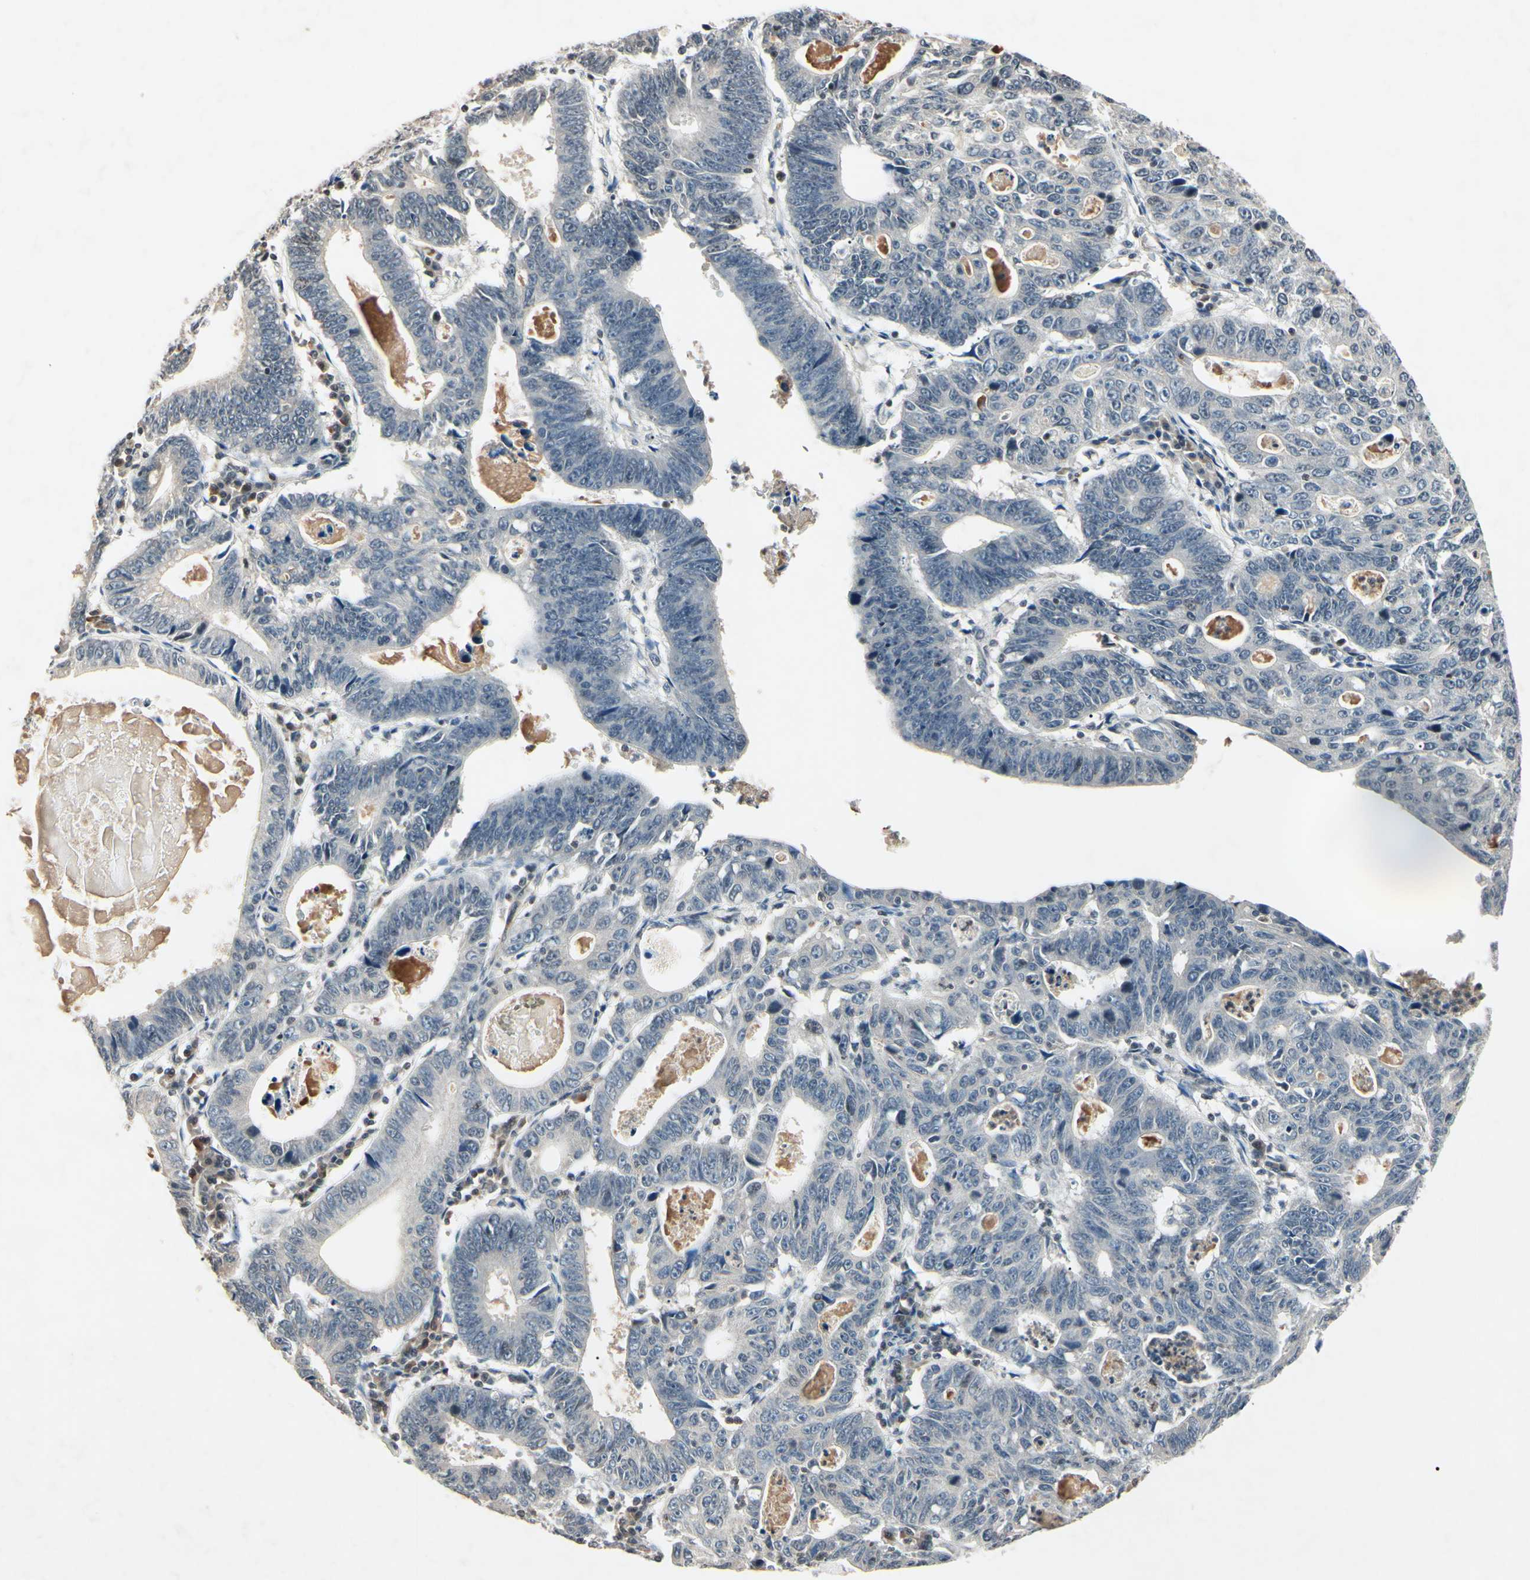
{"staining": {"intensity": "negative", "quantity": "none", "location": "none"}, "tissue": "stomach cancer", "cell_type": "Tumor cells", "image_type": "cancer", "snomed": [{"axis": "morphology", "description": "Adenocarcinoma, NOS"}, {"axis": "topography", "description": "Stomach"}], "caption": "Immunohistochemical staining of adenocarcinoma (stomach) reveals no significant expression in tumor cells.", "gene": "AEBP1", "patient": {"sex": "male", "age": 59}}